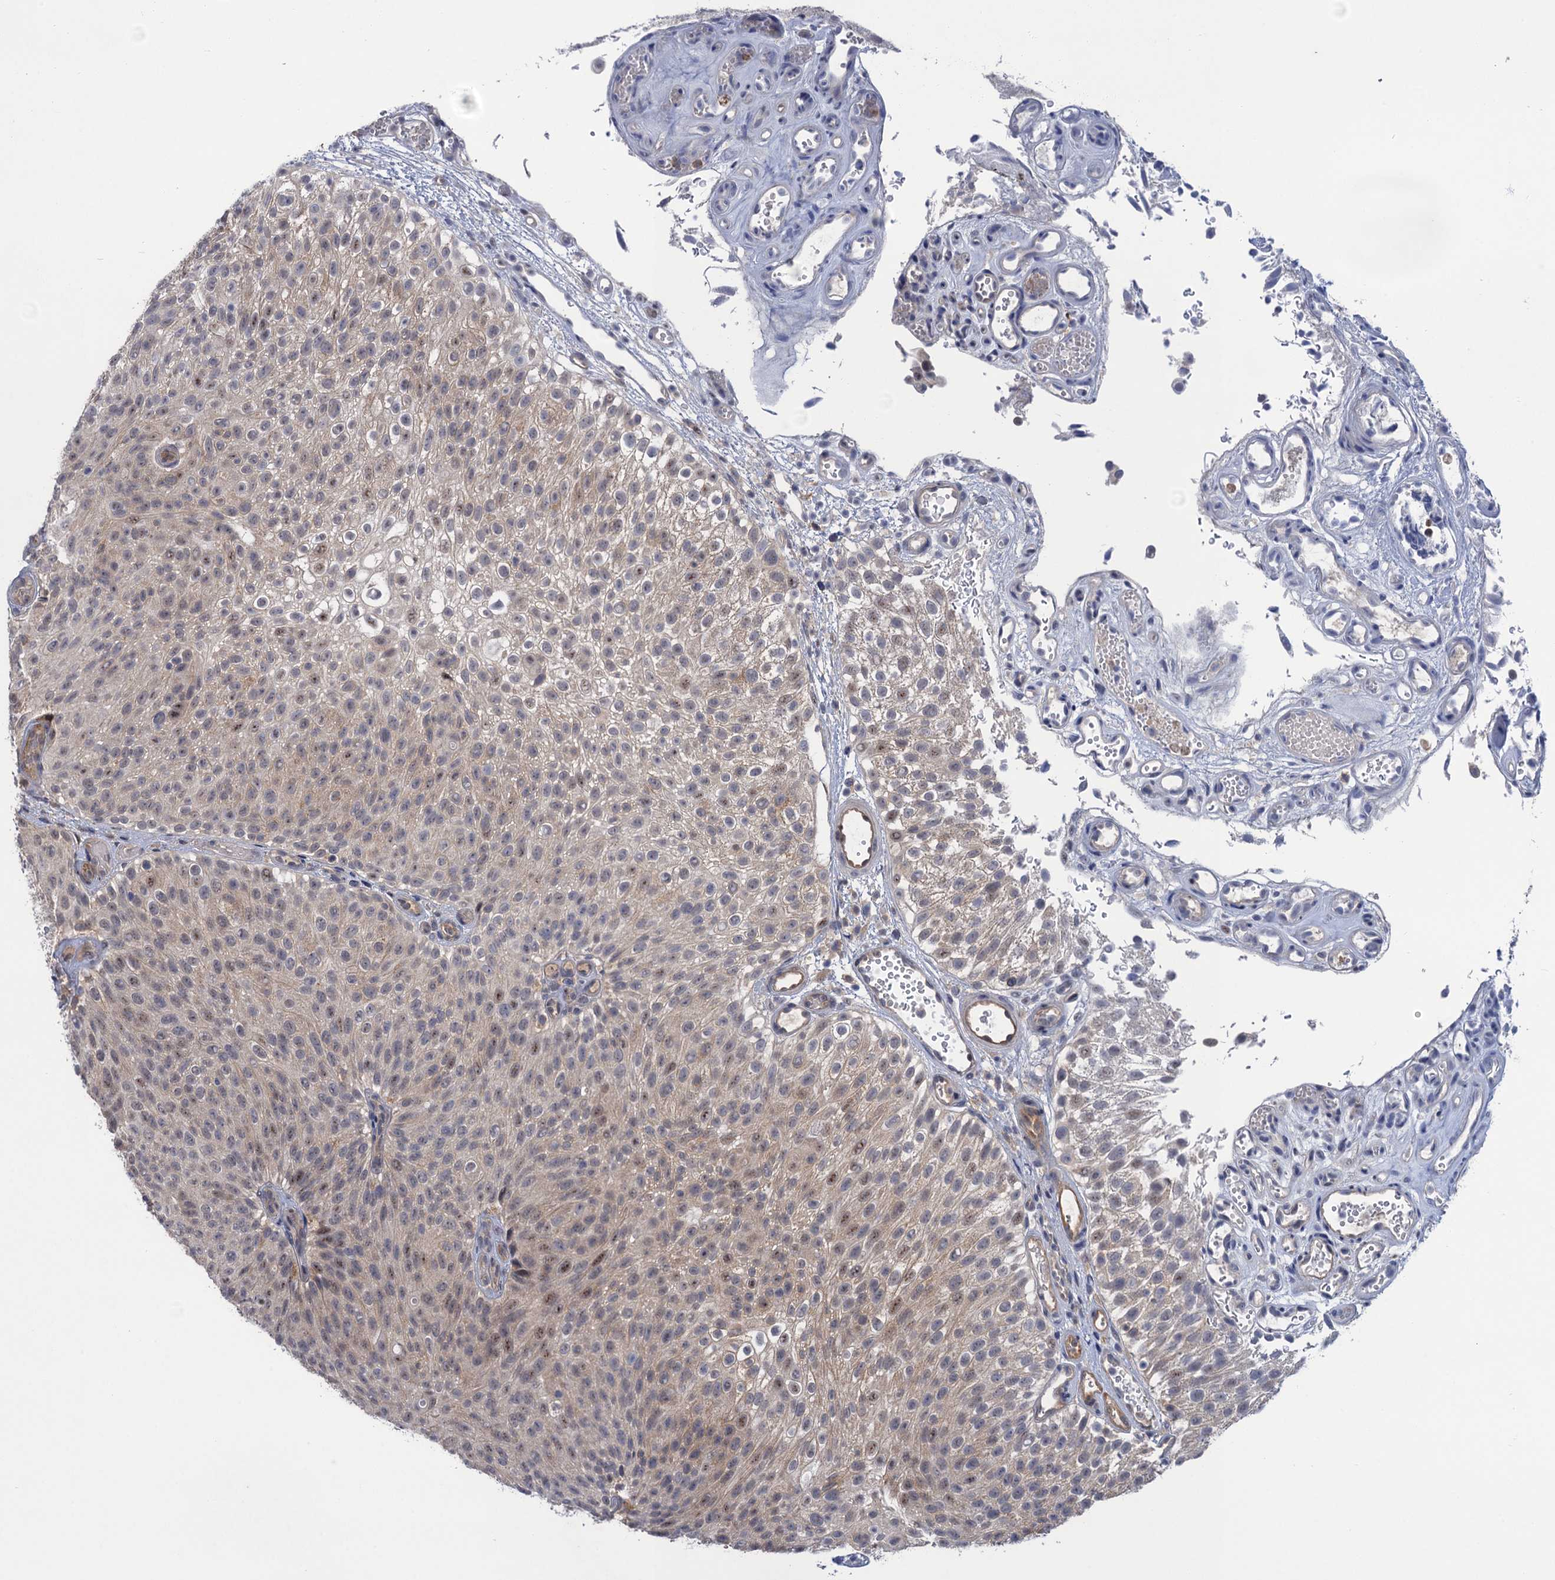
{"staining": {"intensity": "weak", "quantity": ">75%", "location": "cytoplasmic/membranous,nuclear"}, "tissue": "urothelial cancer", "cell_type": "Tumor cells", "image_type": "cancer", "snomed": [{"axis": "morphology", "description": "Urothelial carcinoma, Low grade"}, {"axis": "topography", "description": "Urinary bladder"}], "caption": "There is low levels of weak cytoplasmic/membranous and nuclear expression in tumor cells of urothelial carcinoma (low-grade), as demonstrated by immunohistochemical staining (brown color).", "gene": "NEK8", "patient": {"sex": "male", "age": 78}}